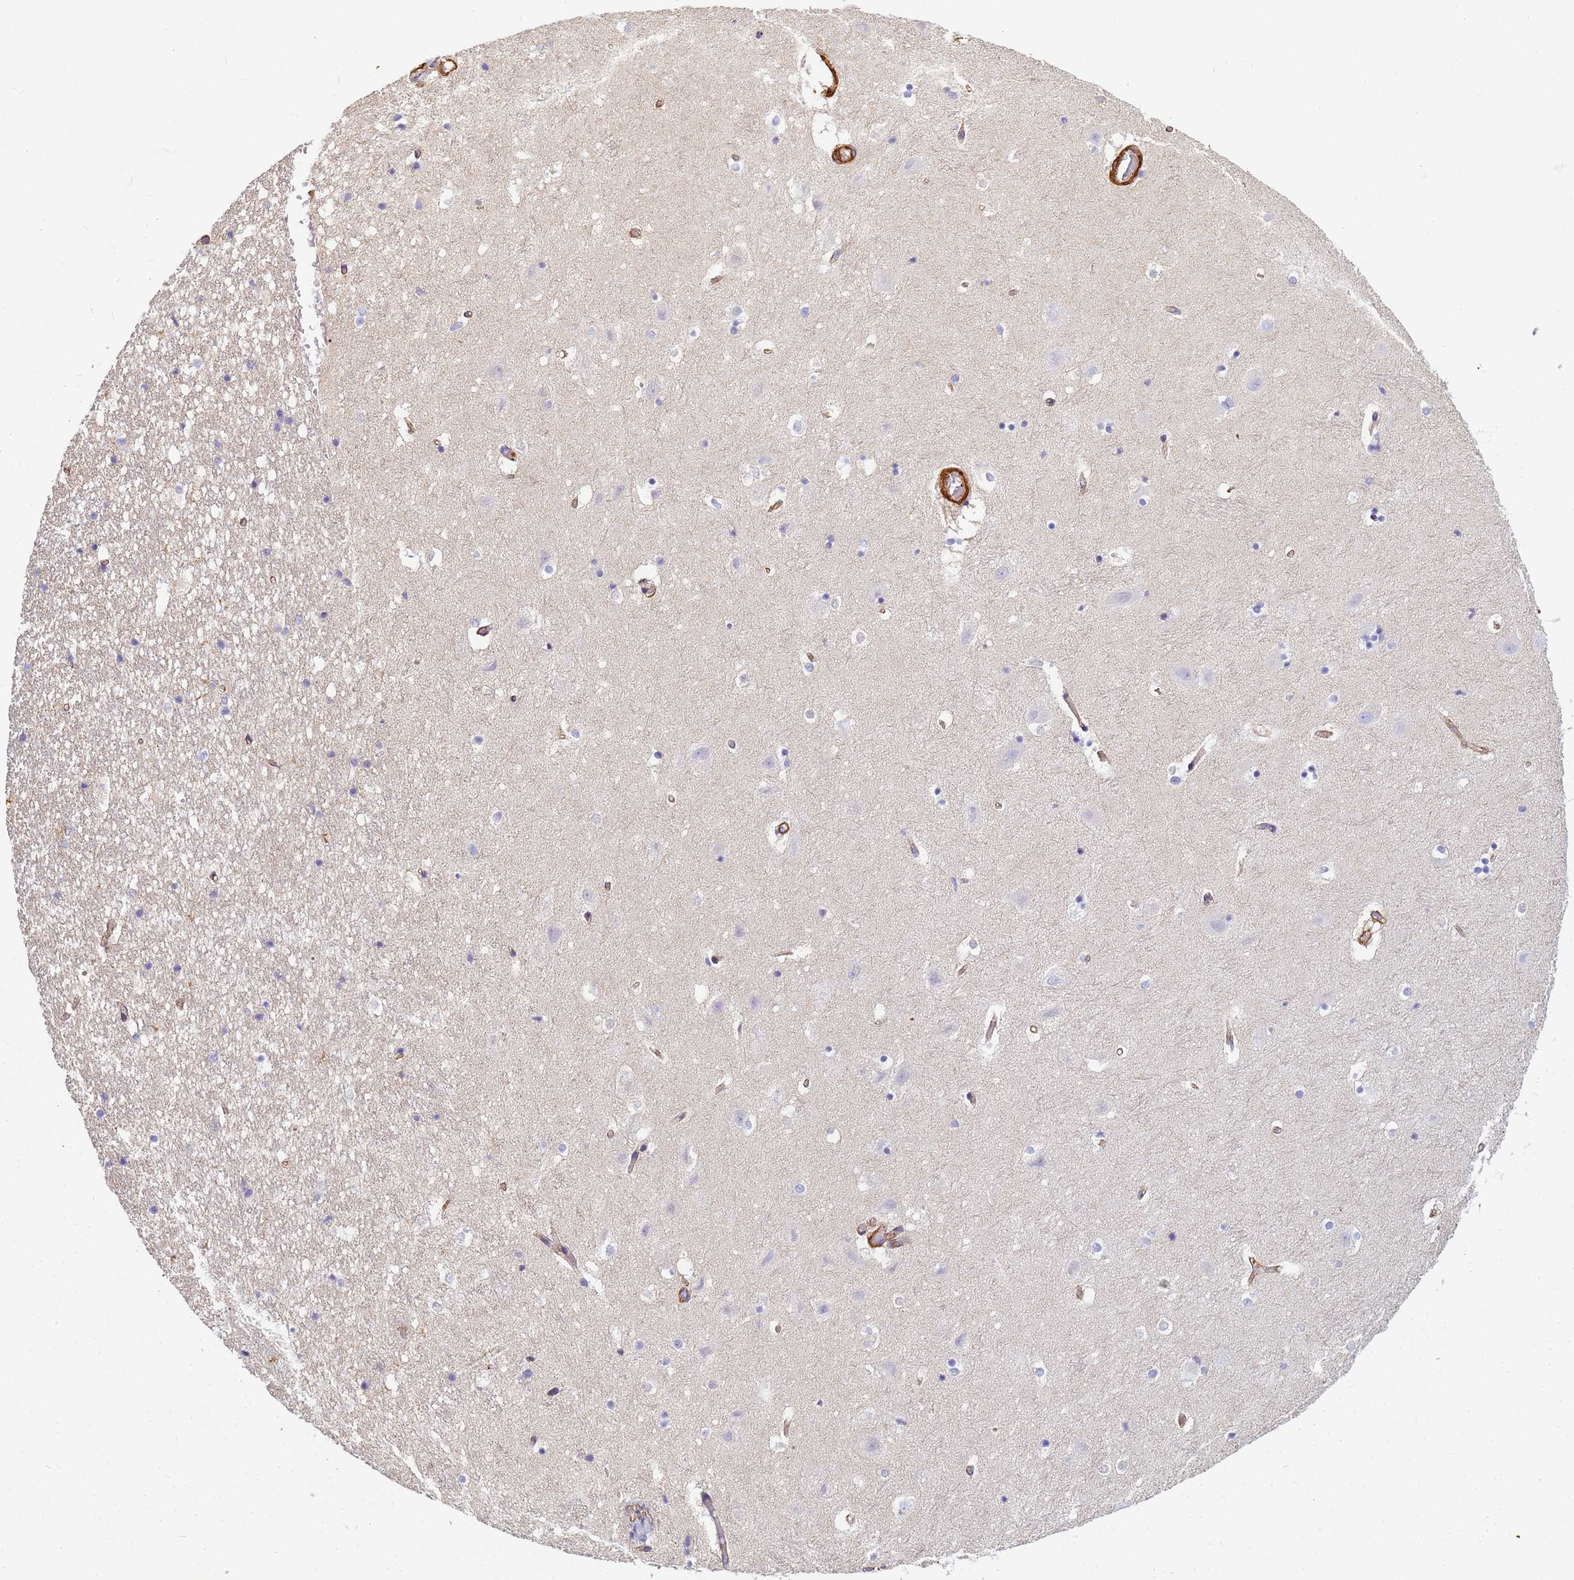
{"staining": {"intensity": "negative", "quantity": "none", "location": "none"}, "tissue": "hippocampus", "cell_type": "Glial cells", "image_type": "normal", "snomed": [{"axis": "morphology", "description": "Normal tissue, NOS"}, {"axis": "topography", "description": "Hippocampus"}], "caption": "An immunohistochemistry (IHC) histopathology image of normal hippocampus is shown. There is no staining in glial cells of hippocampus. Brightfield microscopy of IHC stained with DAB (3,3'-diaminobenzidine) (brown) and hematoxylin (blue), captured at high magnification.", "gene": "TPM1", "patient": {"sex": "female", "age": 52}}